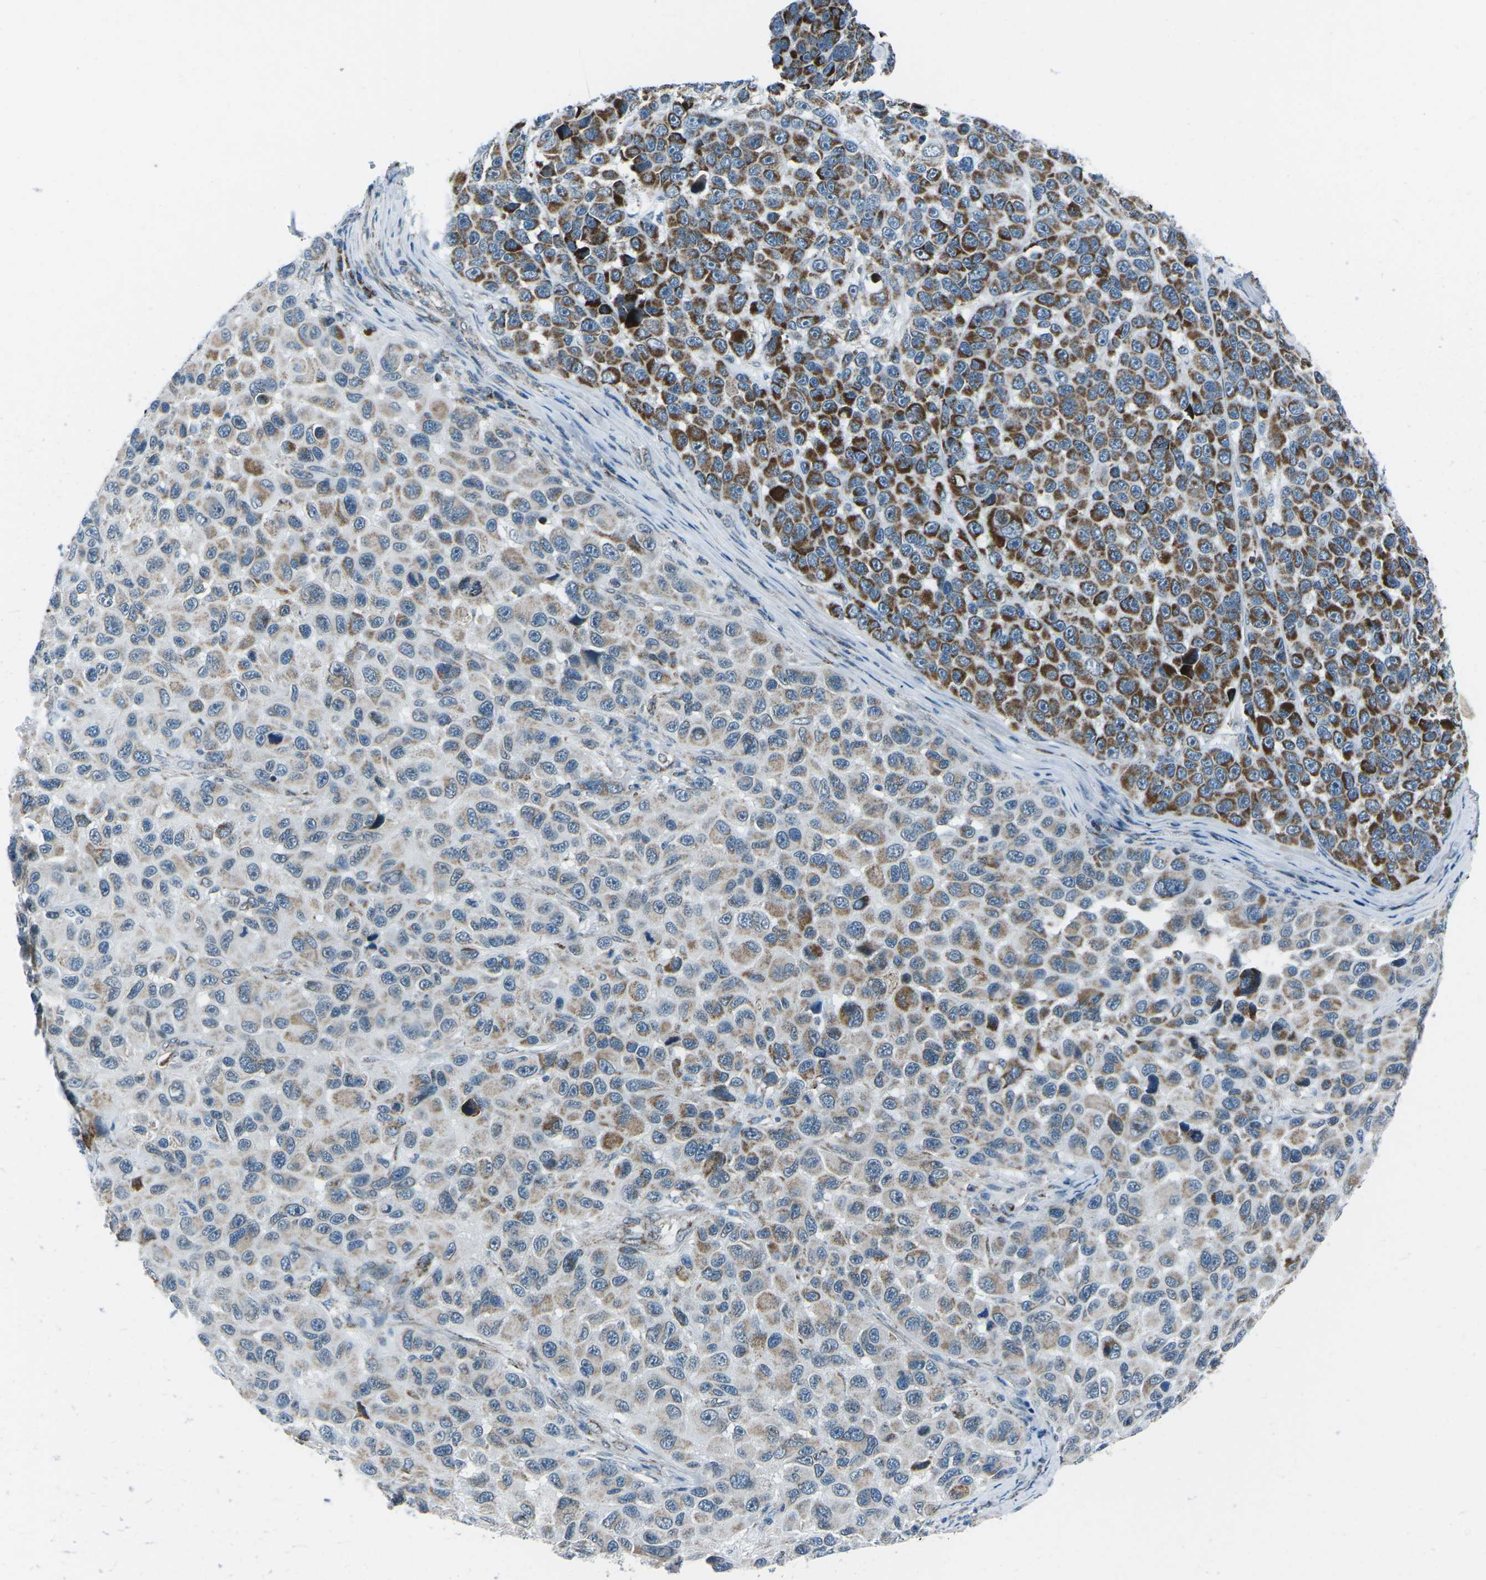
{"staining": {"intensity": "strong", "quantity": "25%-75%", "location": "cytoplasmic/membranous"}, "tissue": "melanoma", "cell_type": "Tumor cells", "image_type": "cancer", "snomed": [{"axis": "morphology", "description": "Malignant melanoma, NOS"}, {"axis": "topography", "description": "Skin"}], "caption": "Melanoma was stained to show a protein in brown. There is high levels of strong cytoplasmic/membranous positivity in about 25%-75% of tumor cells.", "gene": "RFESD", "patient": {"sex": "male", "age": 53}}